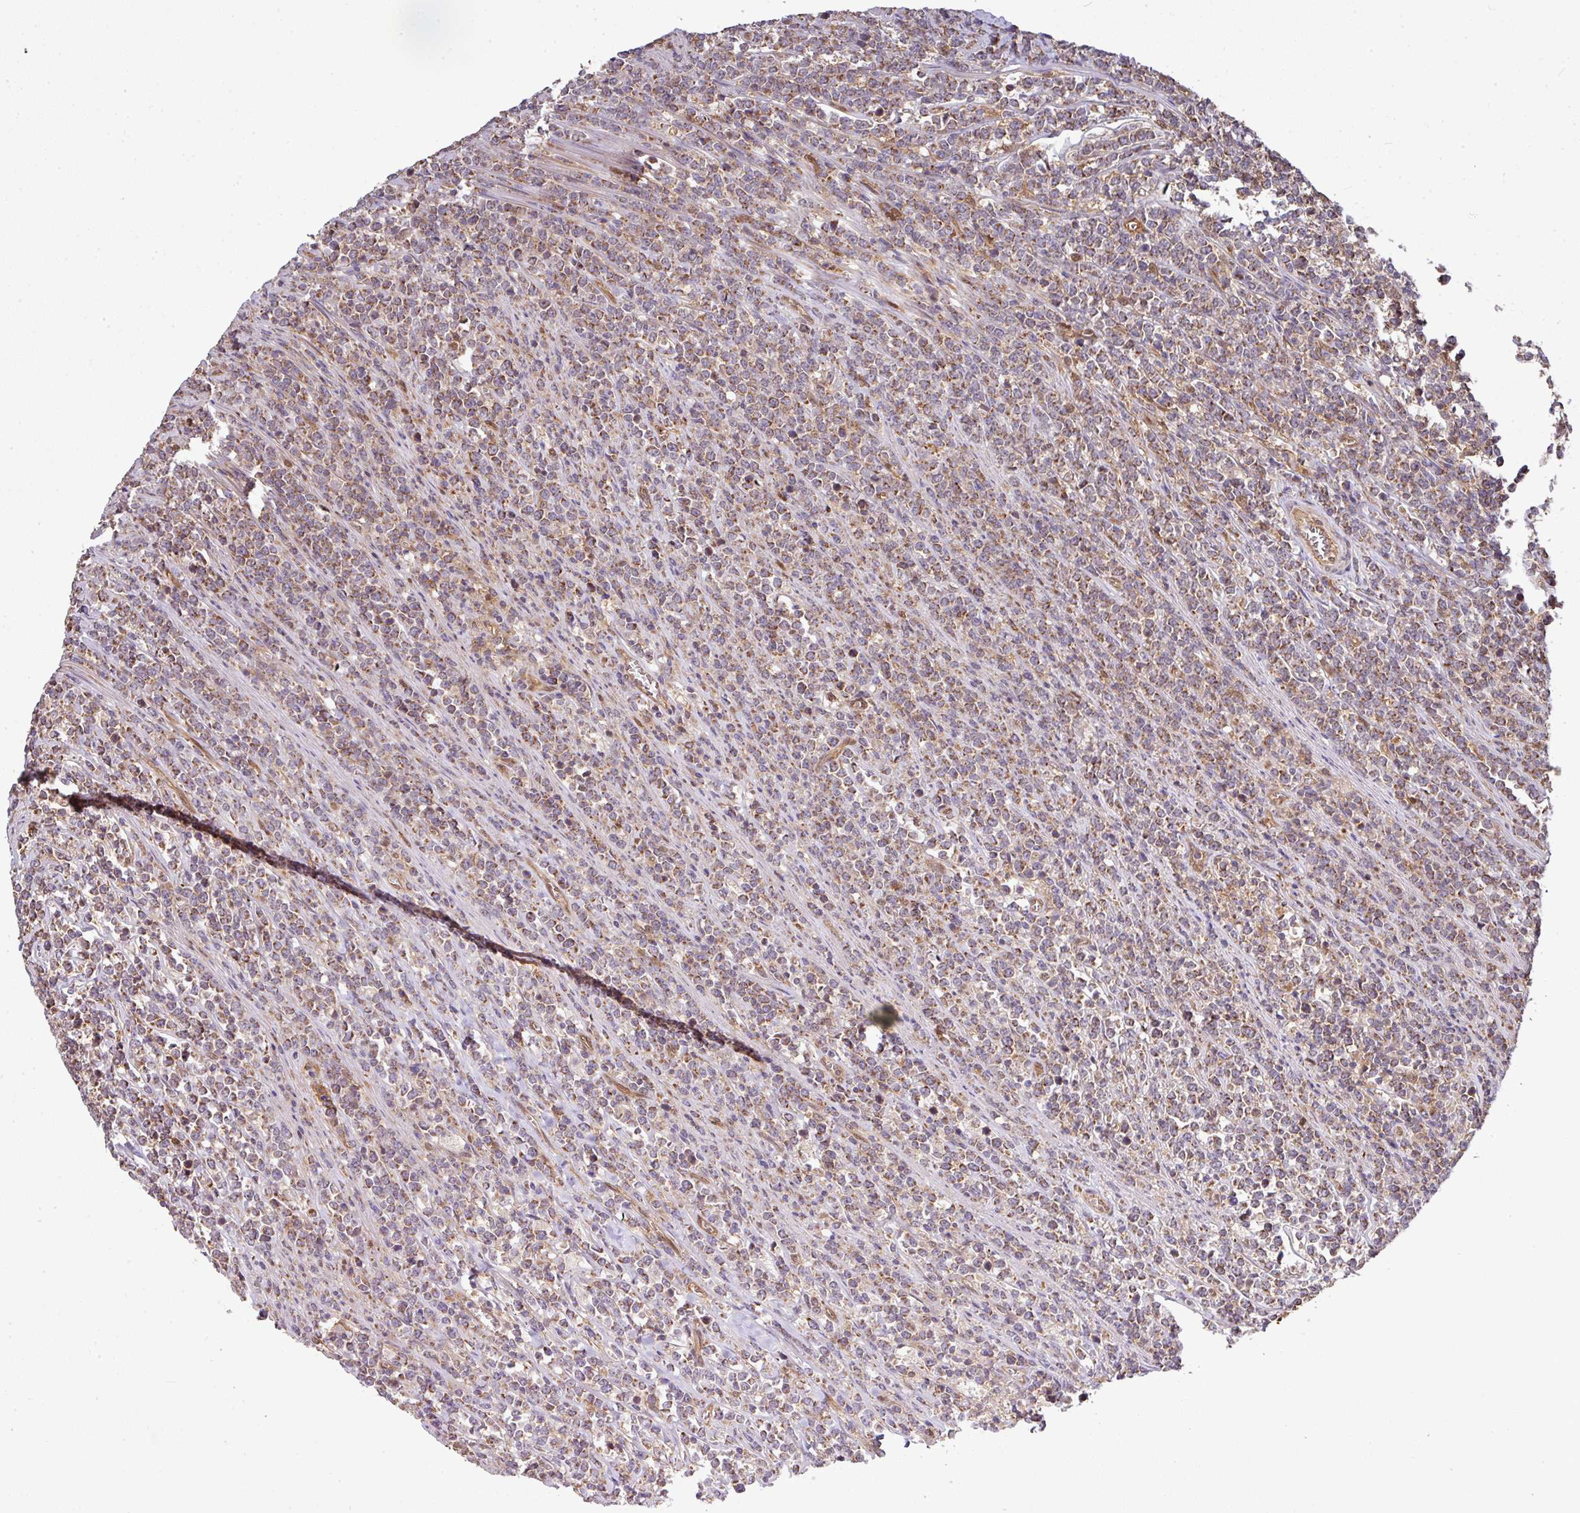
{"staining": {"intensity": "moderate", "quantity": ">75%", "location": "cytoplasmic/membranous"}, "tissue": "lymphoma", "cell_type": "Tumor cells", "image_type": "cancer", "snomed": [{"axis": "morphology", "description": "Malignant lymphoma, non-Hodgkin's type, High grade"}, {"axis": "topography", "description": "Small intestine"}], "caption": "Protein staining by immunohistochemistry displays moderate cytoplasmic/membranous expression in about >75% of tumor cells in lymphoma.", "gene": "ARPIN", "patient": {"sex": "male", "age": 8}}